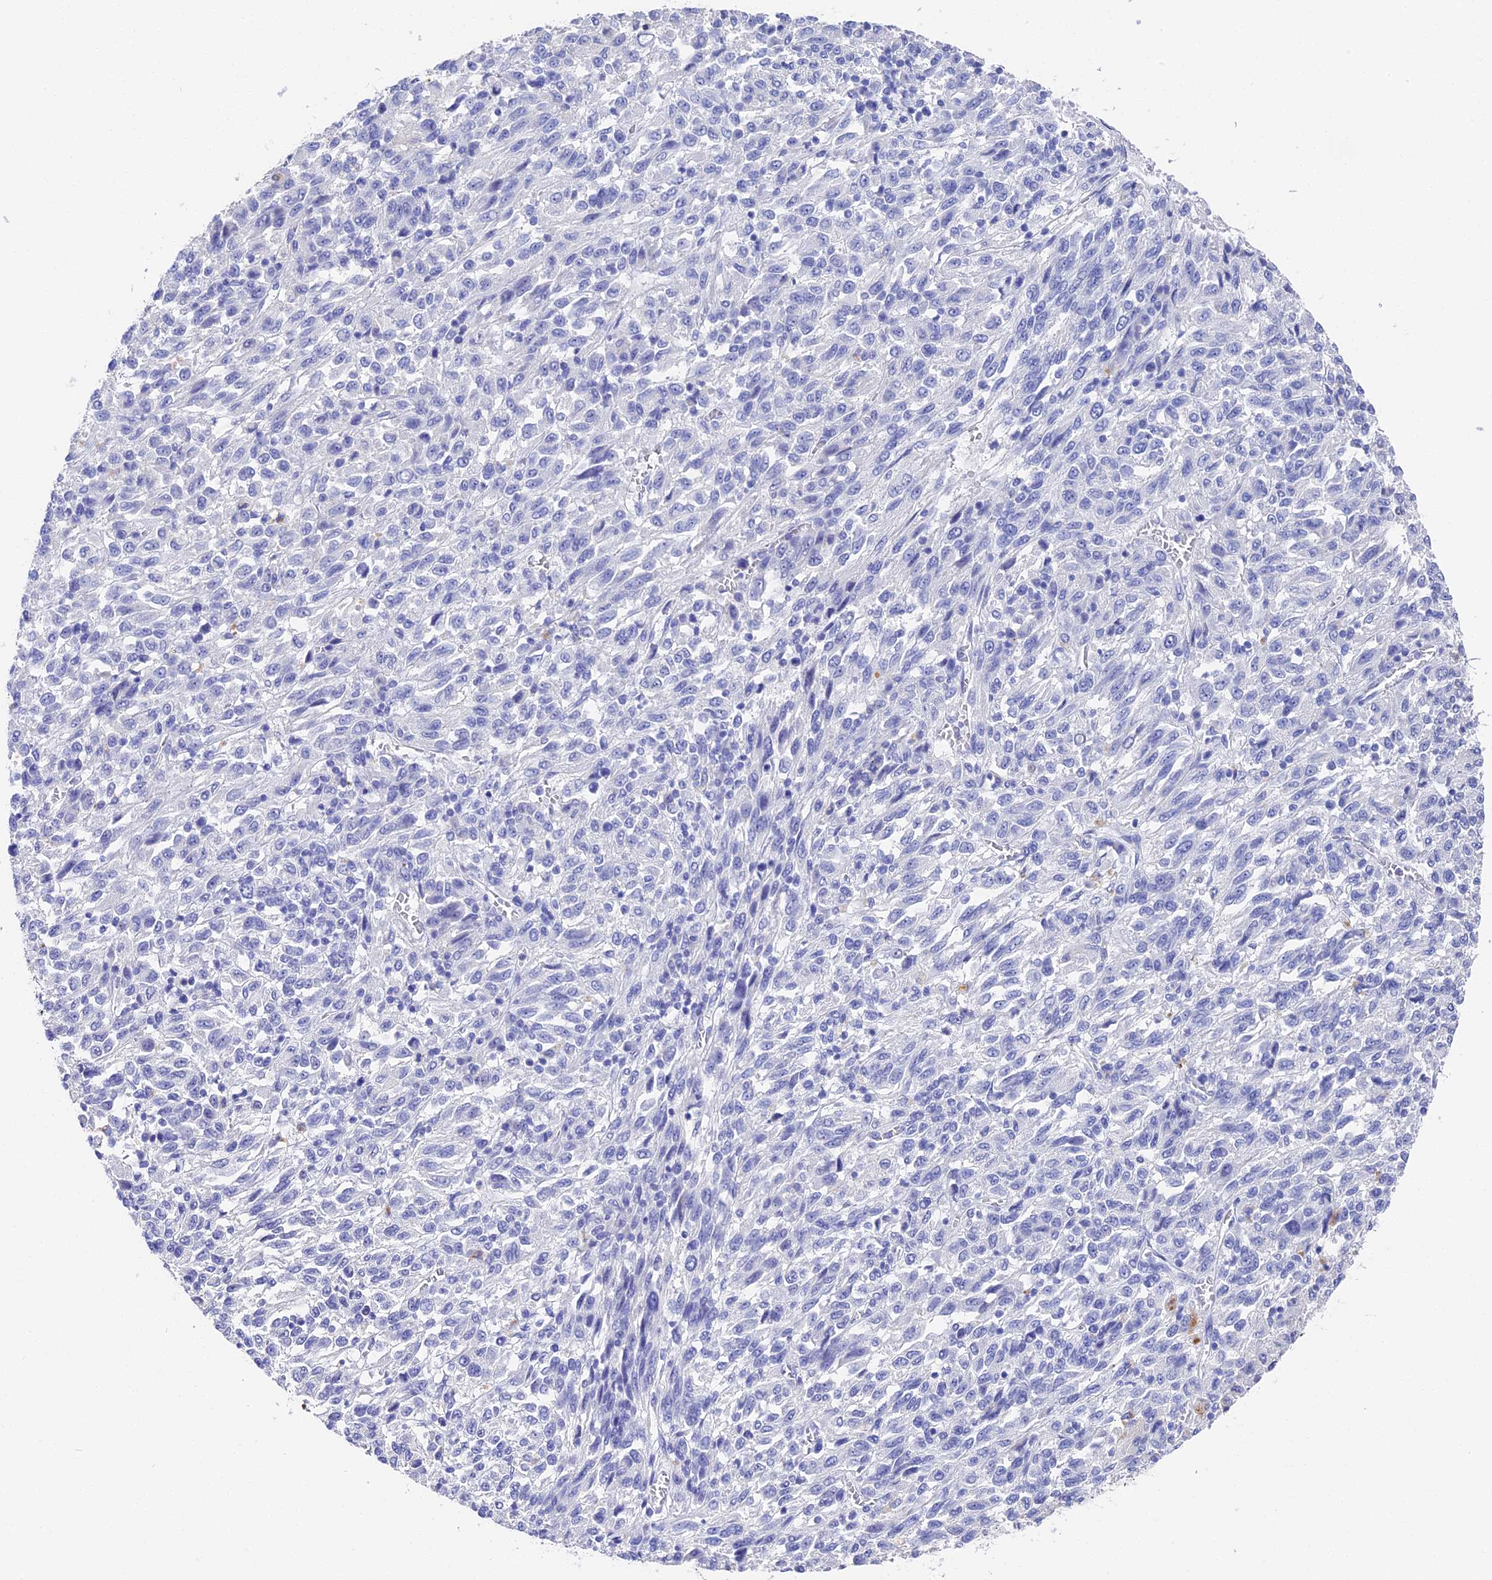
{"staining": {"intensity": "negative", "quantity": "none", "location": "none"}, "tissue": "melanoma", "cell_type": "Tumor cells", "image_type": "cancer", "snomed": [{"axis": "morphology", "description": "Malignant melanoma, Metastatic site"}, {"axis": "topography", "description": "Lung"}], "caption": "The immunohistochemistry photomicrograph has no significant staining in tumor cells of melanoma tissue.", "gene": "VPS33B", "patient": {"sex": "male", "age": 64}}